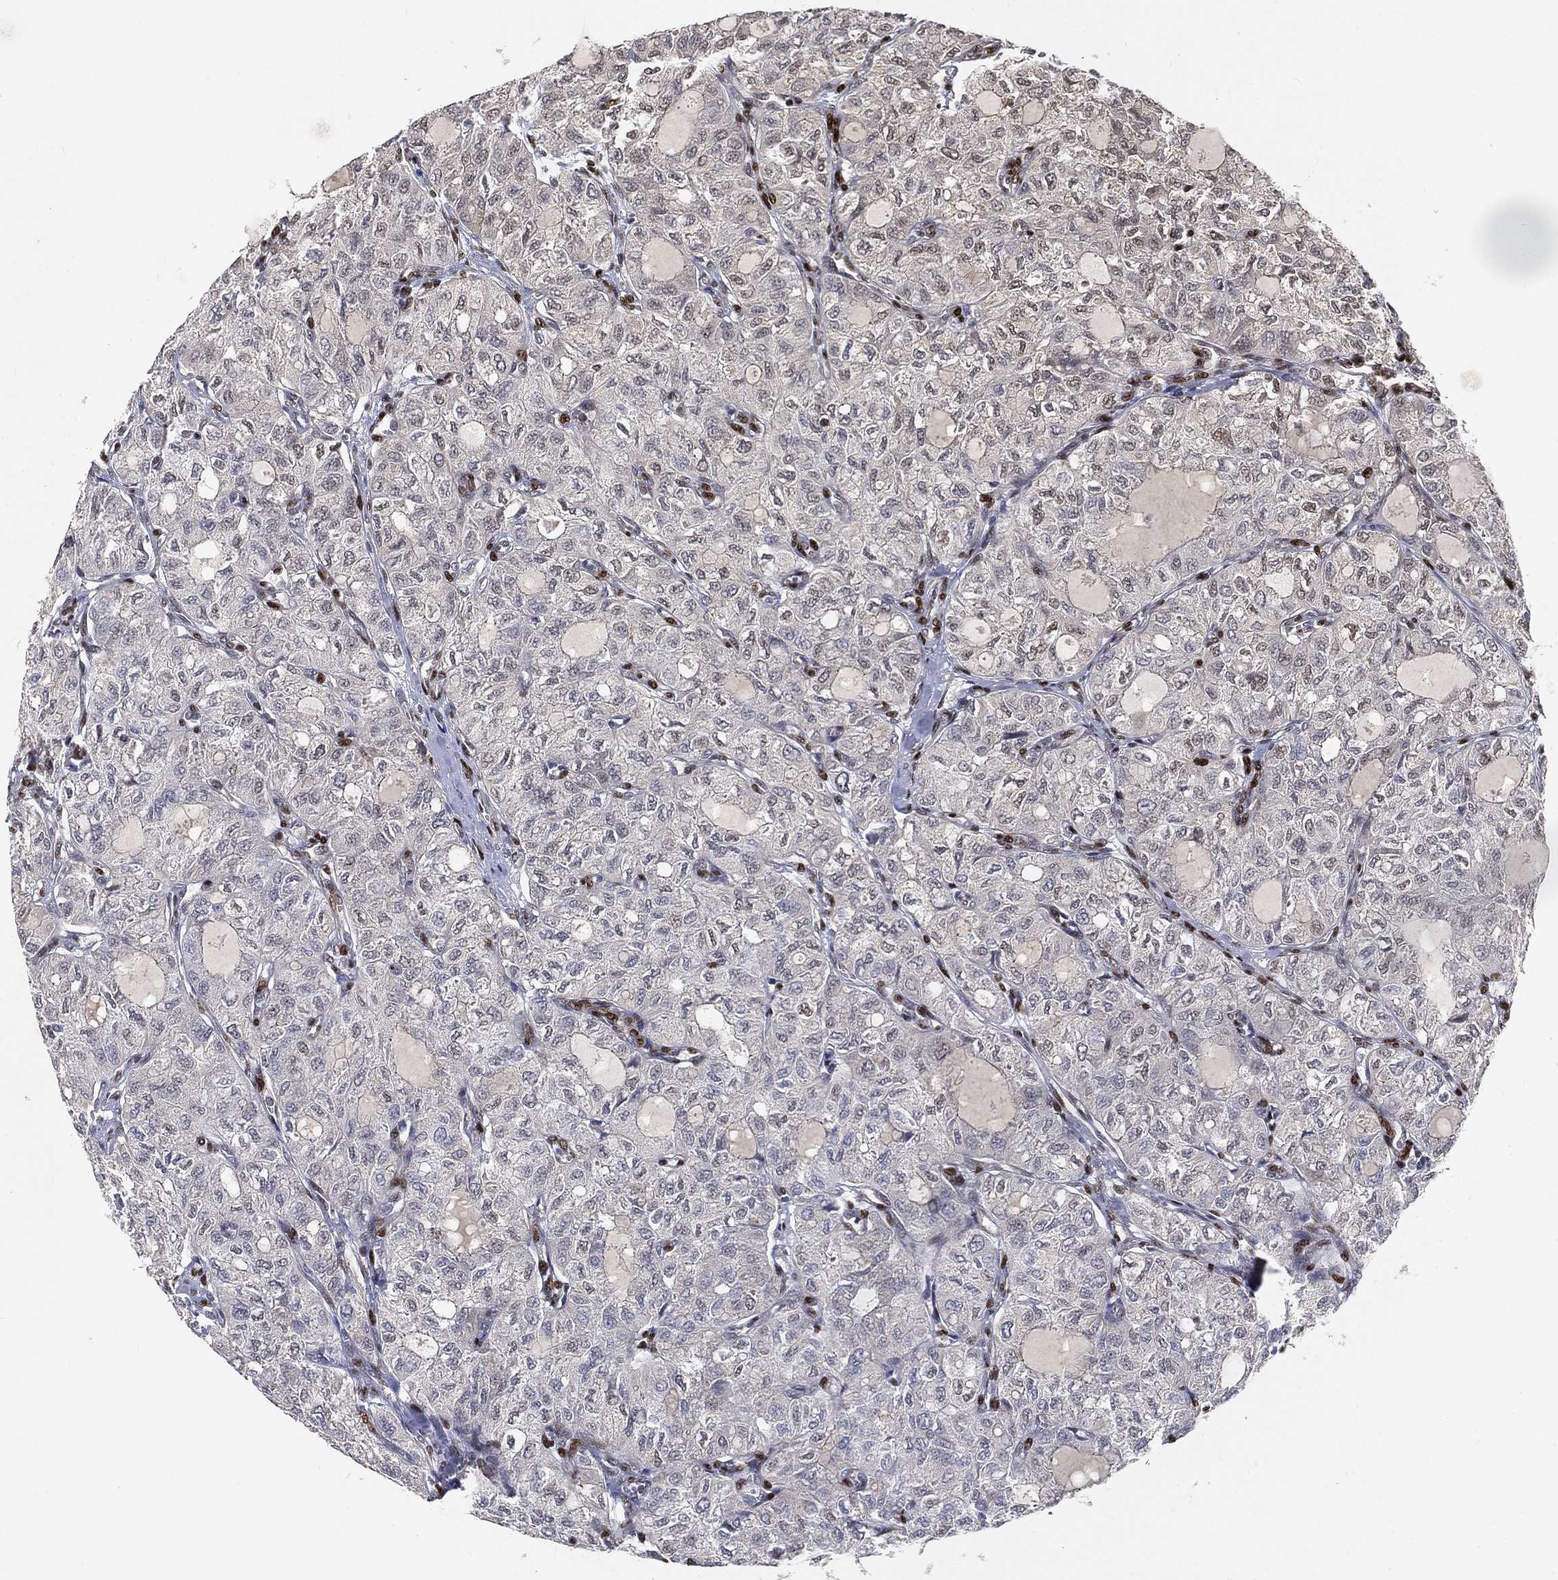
{"staining": {"intensity": "negative", "quantity": "none", "location": "none"}, "tissue": "thyroid cancer", "cell_type": "Tumor cells", "image_type": "cancer", "snomed": [{"axis": "morphology", "description": "Follicular adenoma carcinoma, NOS"}, {"axis": "topography", "description": "Thyroid gland"}], "caption": "This is an immunohistochemistry histopathology image of human thyroid cancer. There is no staining in tumor cells.", "gene": "CRTC3", "patient": {"sex": "male", "age": 75}}